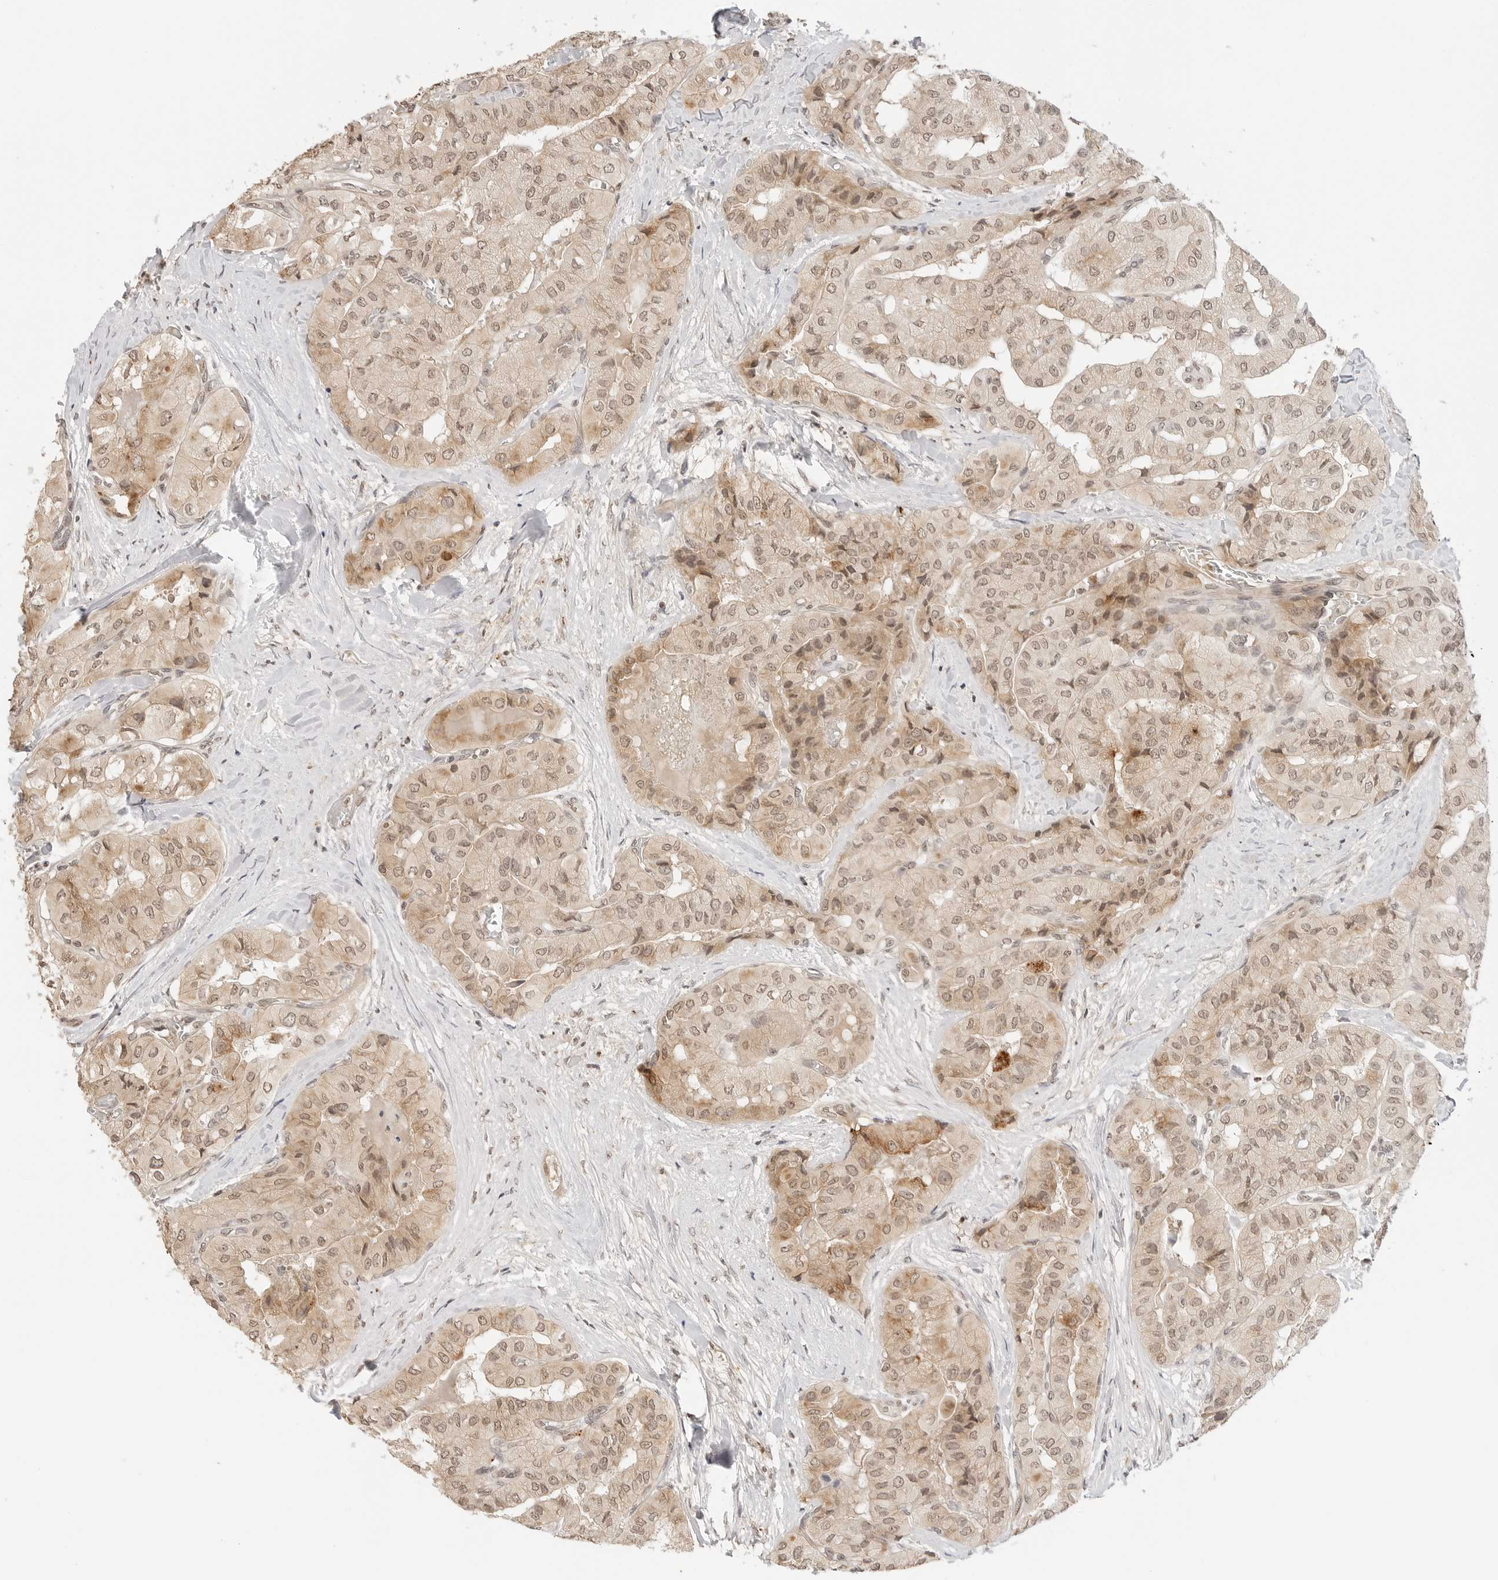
{"staining": {"intensity": "weak", "quantity": ">75%", "location": "cytoplasmic/membranous,nuclear"}, "tissue": "thyroid cancer", "cell_type": "Tumor cells", "image_type": "cancer", "snomed": [{"axis": "morphology", "description": "Papillary adenocarcinoma, NOS"}, {"axis": "topography", "description": "Thyroid gland"}], "caption": "Tumor cells reveal weak cytoplasmic/membranous and nuclear staining in approximately >75% of cells in thyroid cancer (papillary adenocarcinoma). Immunohistochemistry (ihc) stains the protein in brown and the nuclei are stained blue.", "gene": "GPR34", "patient": {"sex": "female", "age": 59}}